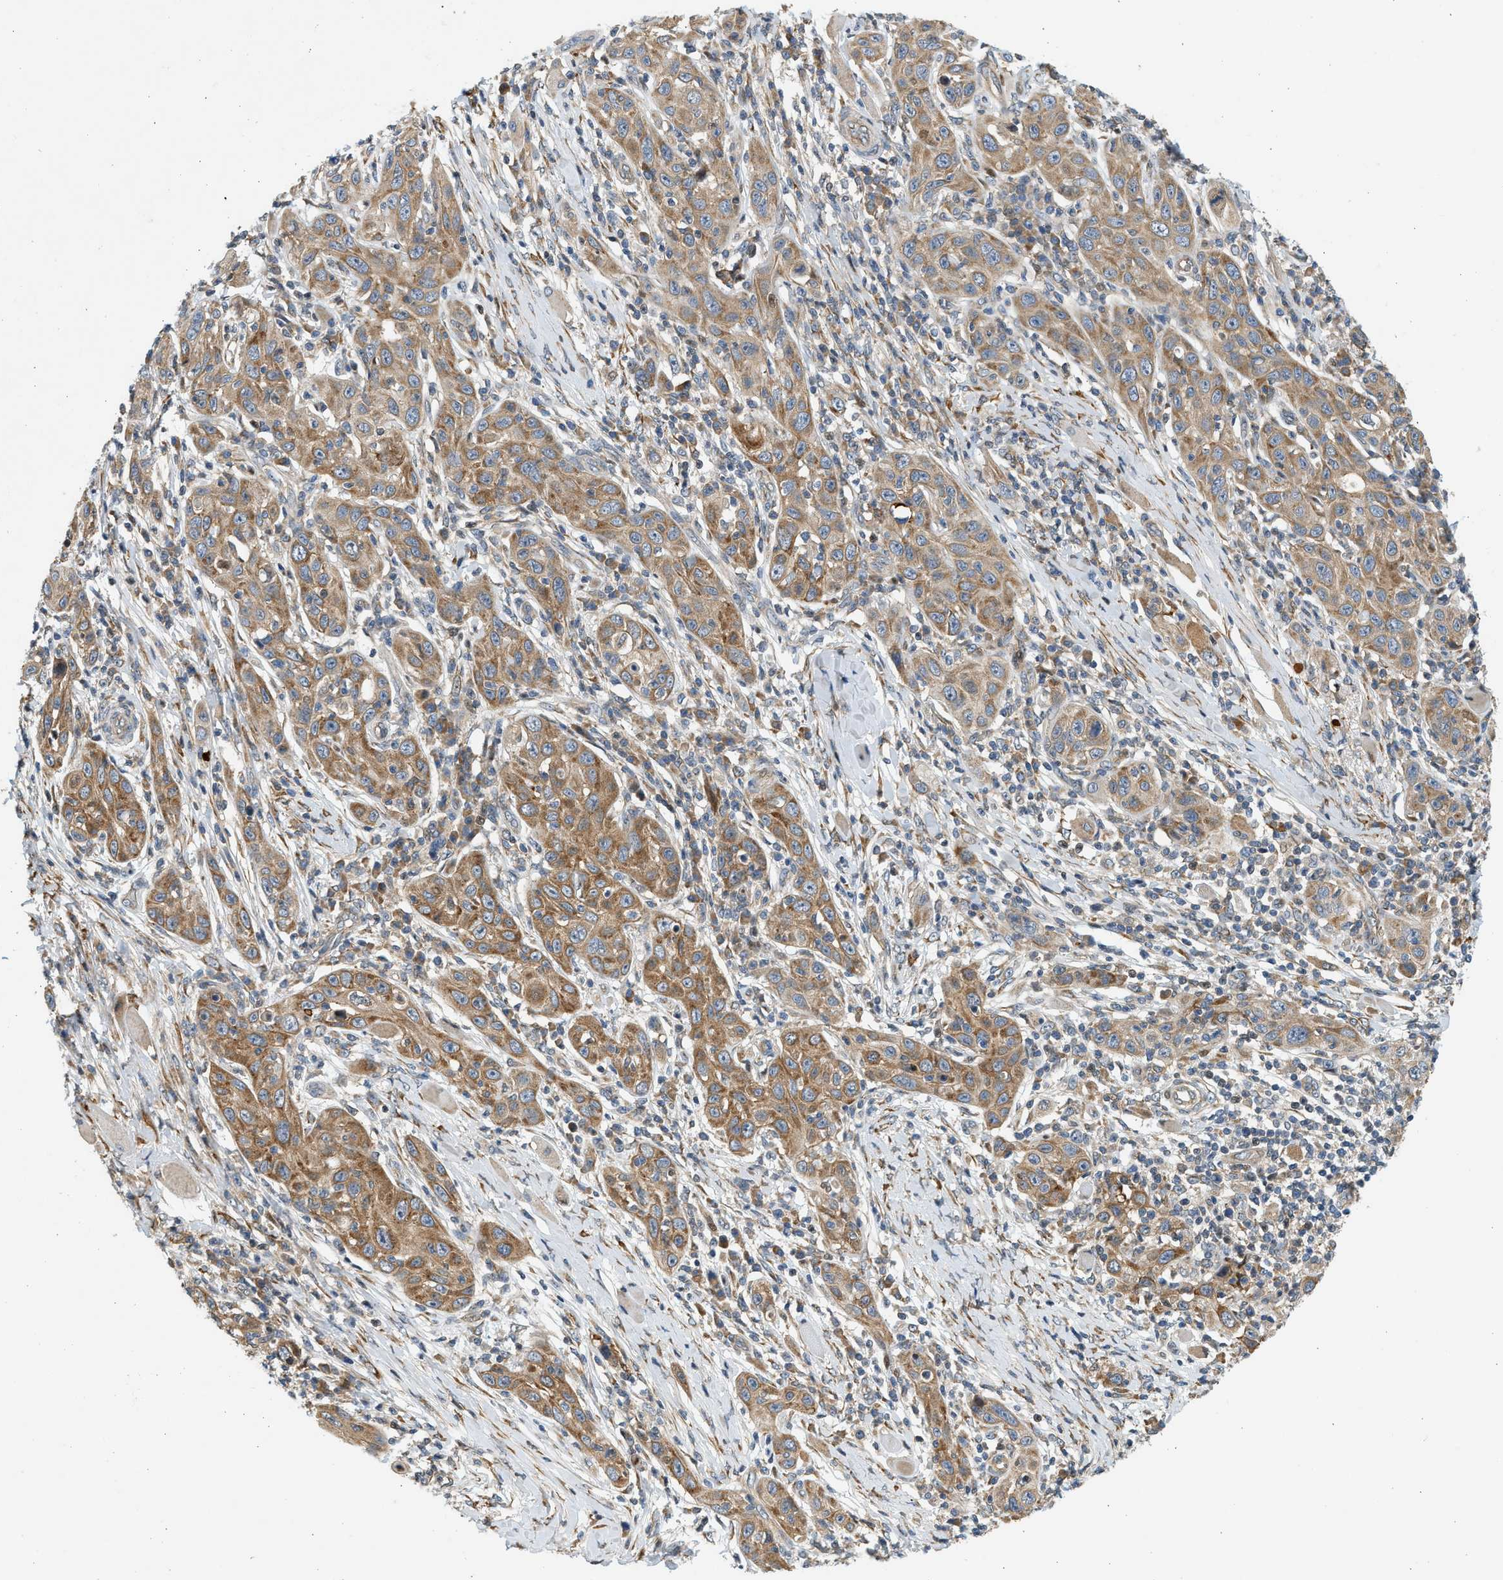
{"staining": {"intensity": "moderate", "quantity": ">75%", "location": "cytoplasmic/membranous"}, "tissue": "skin cancer", "cell_type": "Tumor cells", "image_type": "cancer", "snomed": [{"axis": "morphology", "description": "Squamous cell carcinoma, NOS"}, {"axis": "topography", "description": "Skin"}], "caption": "The histopathology image reveals a brown stain indicating the presence of a protein in the cytoplasmic/membranous of tumor cells in skin squamous cell carcinoma.", "gene": "NRSN2", "patient": {"sex": "female", "age": 88}}